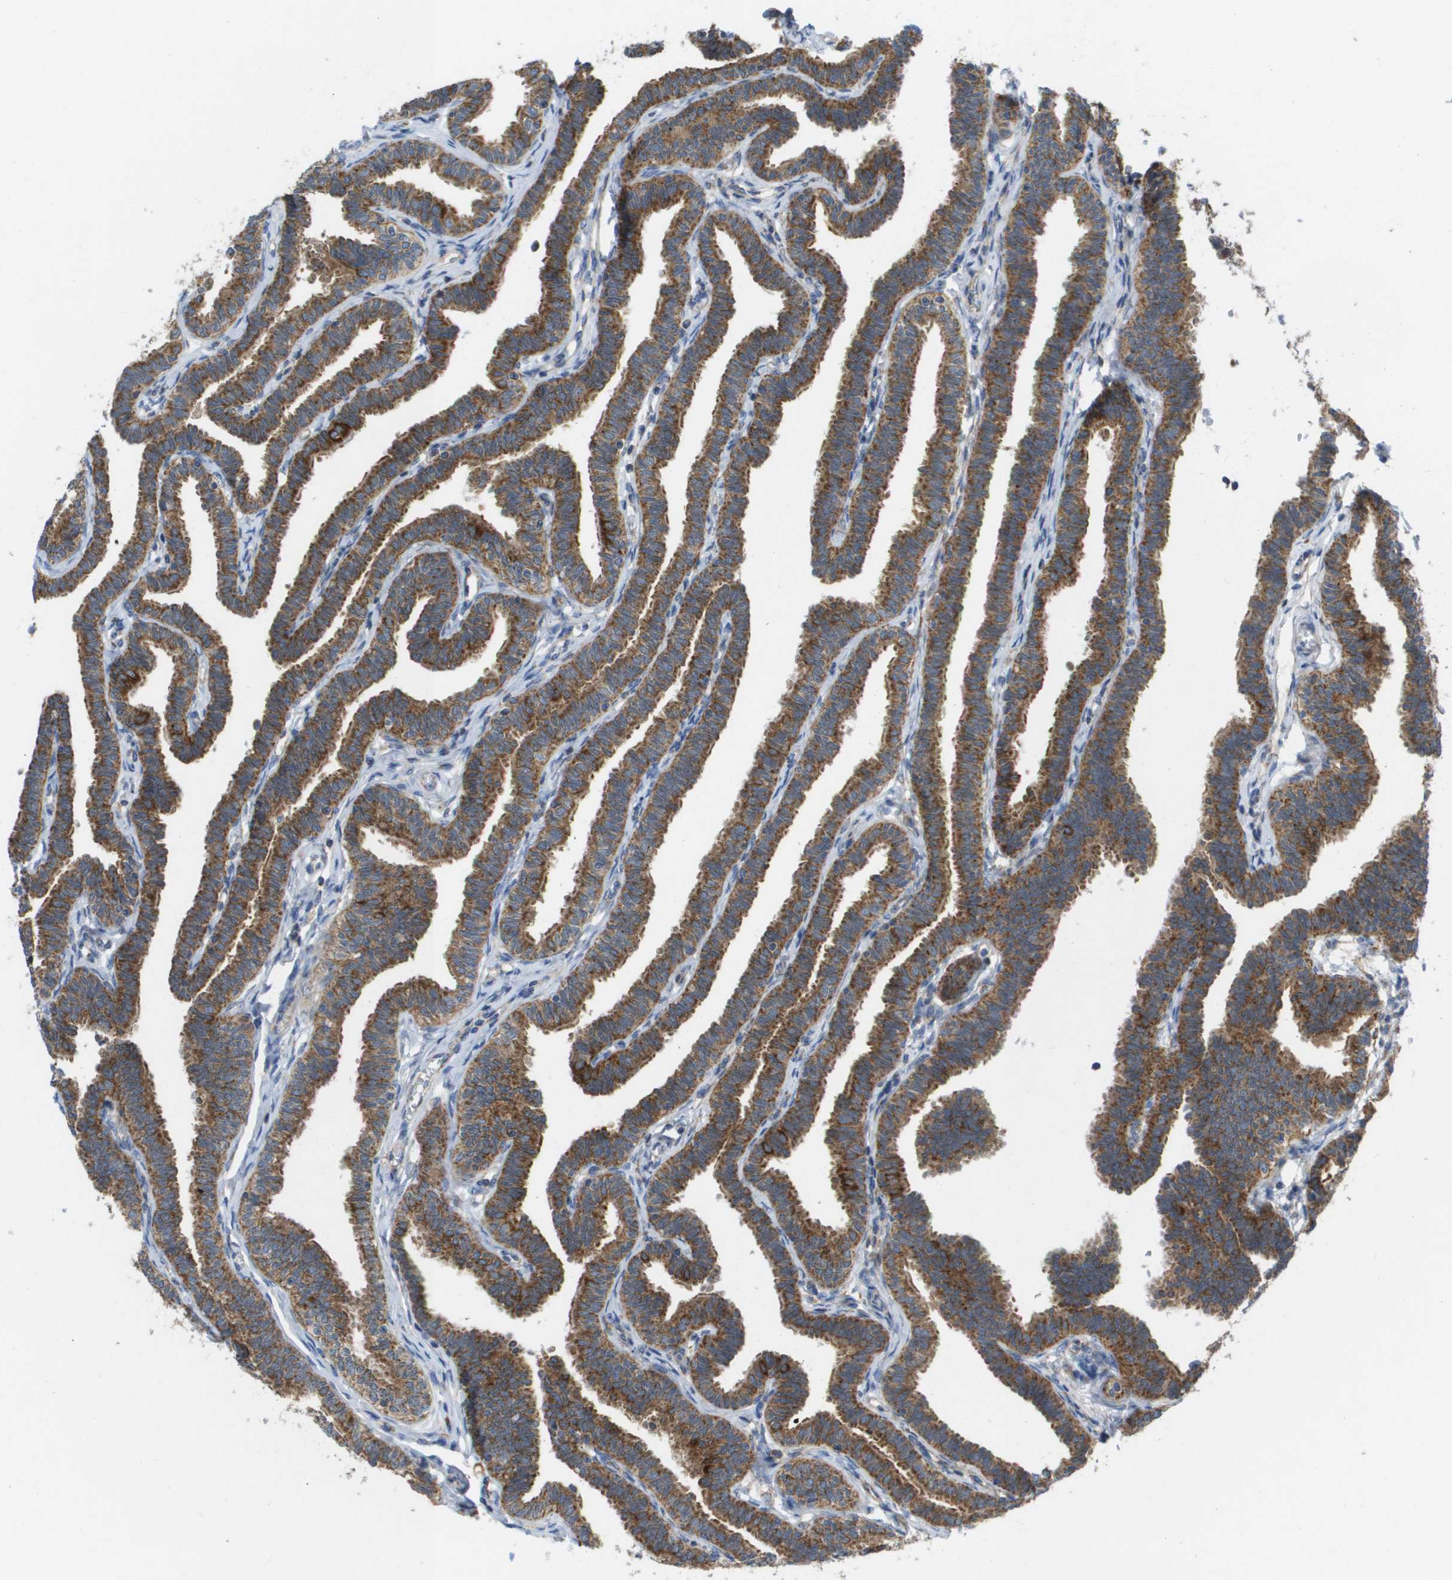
{"staining": {"intensity": "strong", "quantity": ">75%", "location": "cytoplasmic/membranous"}, "tissue": "fallopian tube", "cell_type": "Glandular cells", "image_type": "normal", "snomed": [{"axis": "morphology", "description": "Normal tissue, NOS"}, {"axis": "topography", "description": "Fallopian tube"}, {"axis": "topography", "description": "Ovary"}], "caption": "Immunohistochemical staining of normal fallopian tube exhibits strong cytoplasmic/membranous protein positivity in approximately >75% of glandular cells. The protein is stained brown, and the nuclei are stained in blue (DAB IHC with brightfield microscopy, high magnification).", "gene": "FIS1", "patient": {"sex": "female", "age": 23}}